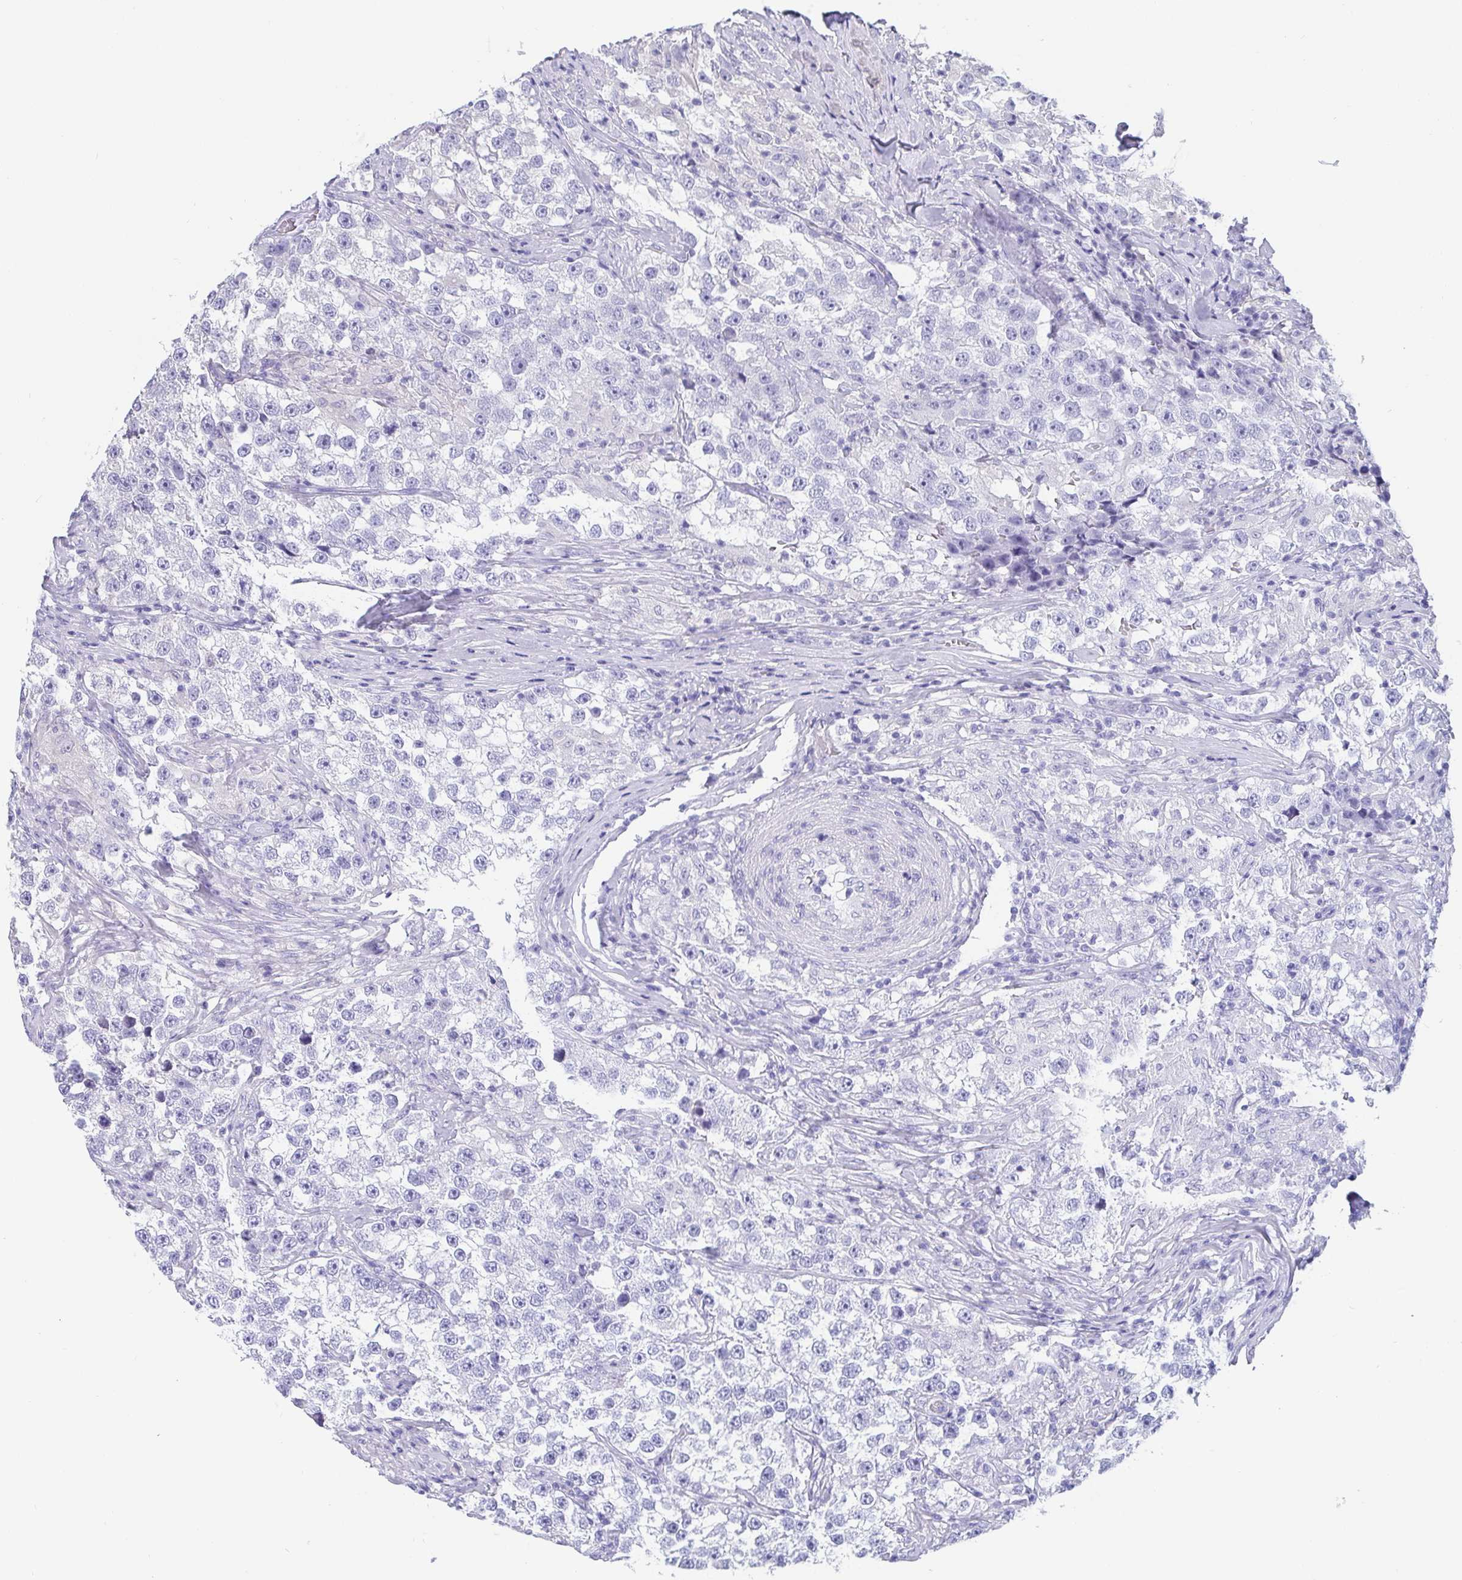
{"staining": {"intensity": "negative", "quantity": "none", "location": "none"}, "tissue": "testis cancer", "cell_type": "Tumor cells", "image_type": "cancer", "snomed": [{"axis": "morphology", "description": "Seminoma, NOS"}, {"axis": "topography", "description": "Testis"}], "caption": "Testis cancer (seminoma) was stained to show a protein in brown. There is no significant positivity in tumor cells.", "gene": "IDH1", "patient": {"sex": "male", "age": 46}}